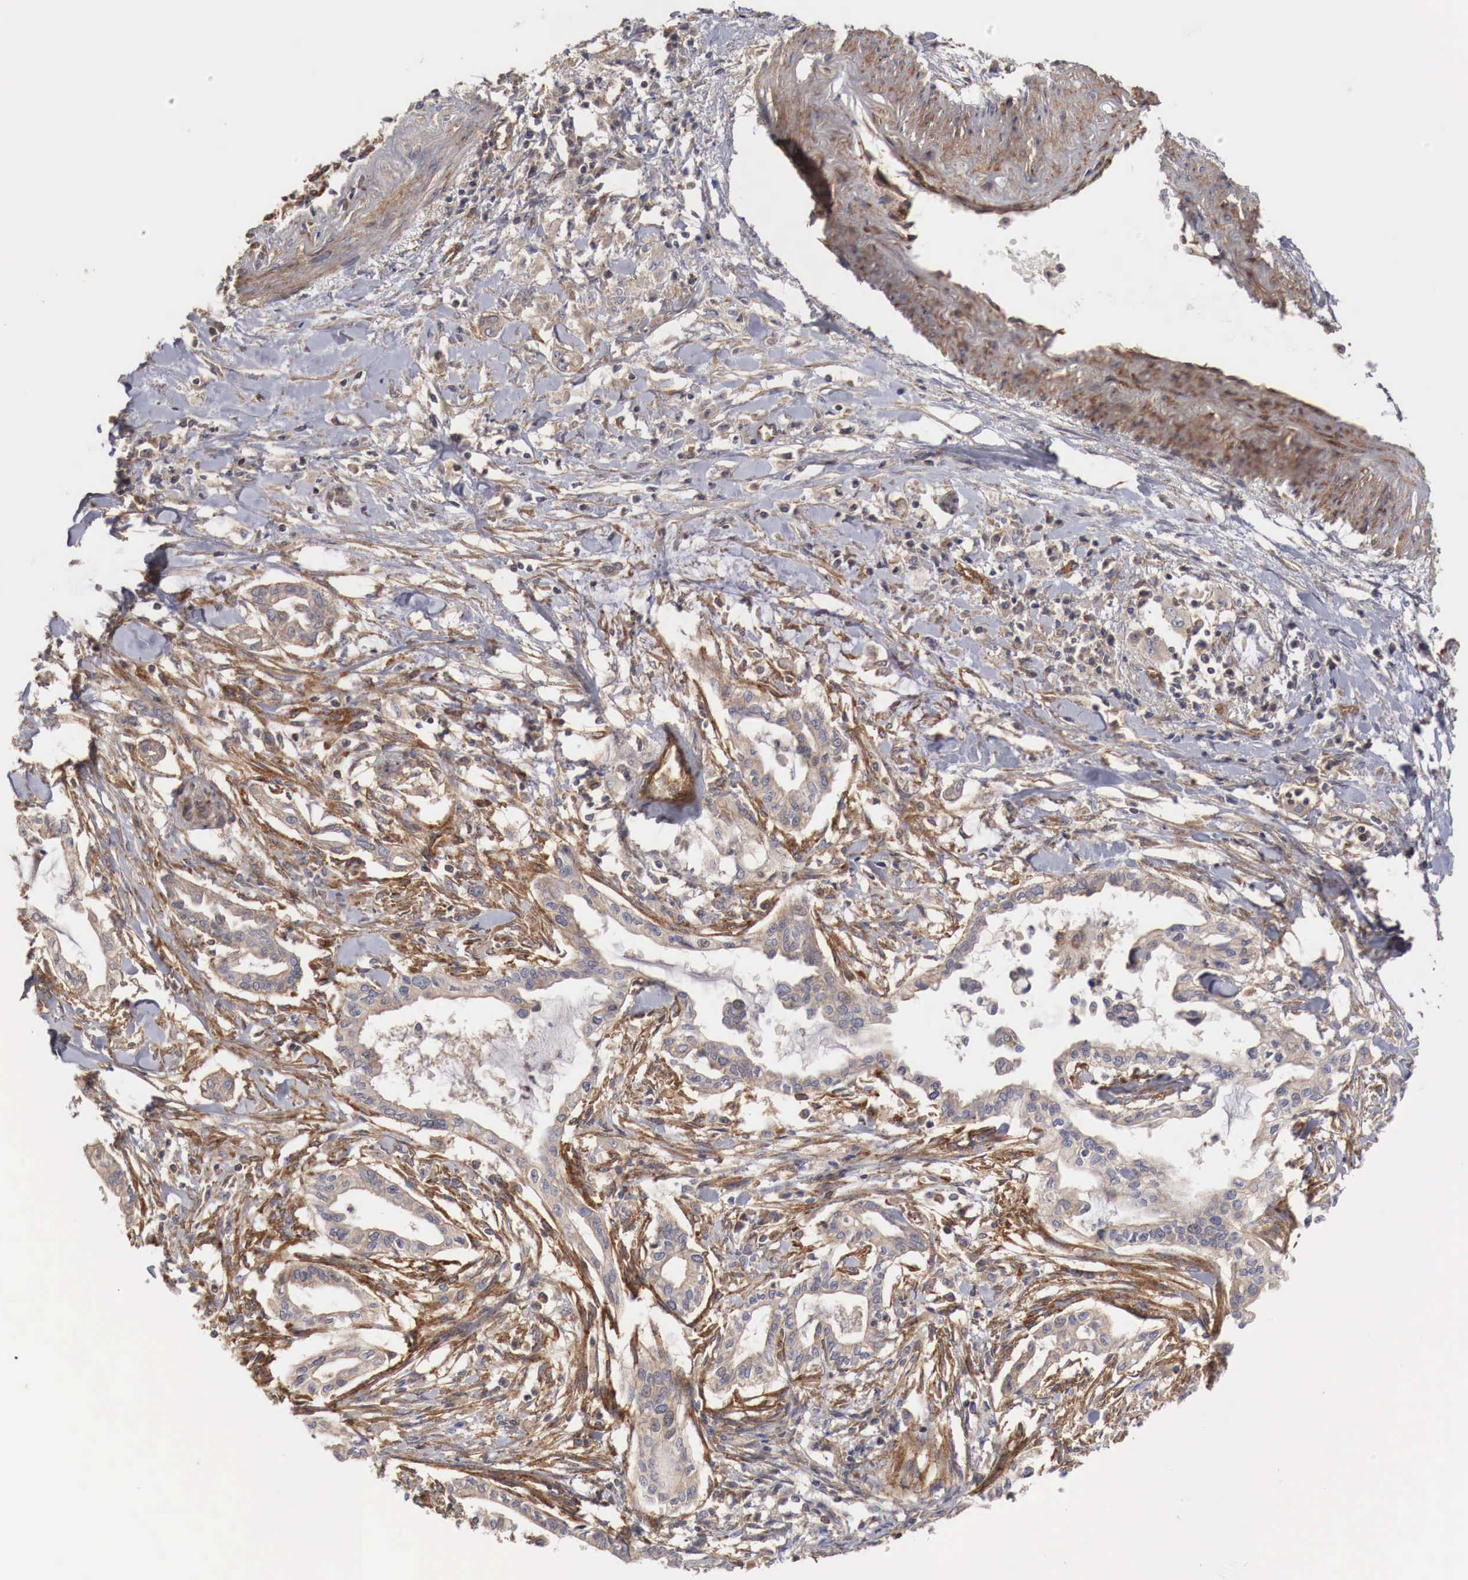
{"staining": {"intensity": "weak", "quantity": ">75%", "location": "cytoplasmic/membranous"}, "tissue": "pancreatic cancer", "cell_type": "Tumor cells", "image_type": "cancer", "snomed": [{"axis": "morphology", "description": "Adenocarcinoma, NOS"}, {"axis": "topography", "description": "Pancreas"}], "caption": "Weak cytoplasmic/membranous staining for a protein is present in about >75% of tumor cells of pancreatic cancer using immunohistochemistry.", "gene": "ARMCX4", "patient": {"sex": "female", "age": 64}}